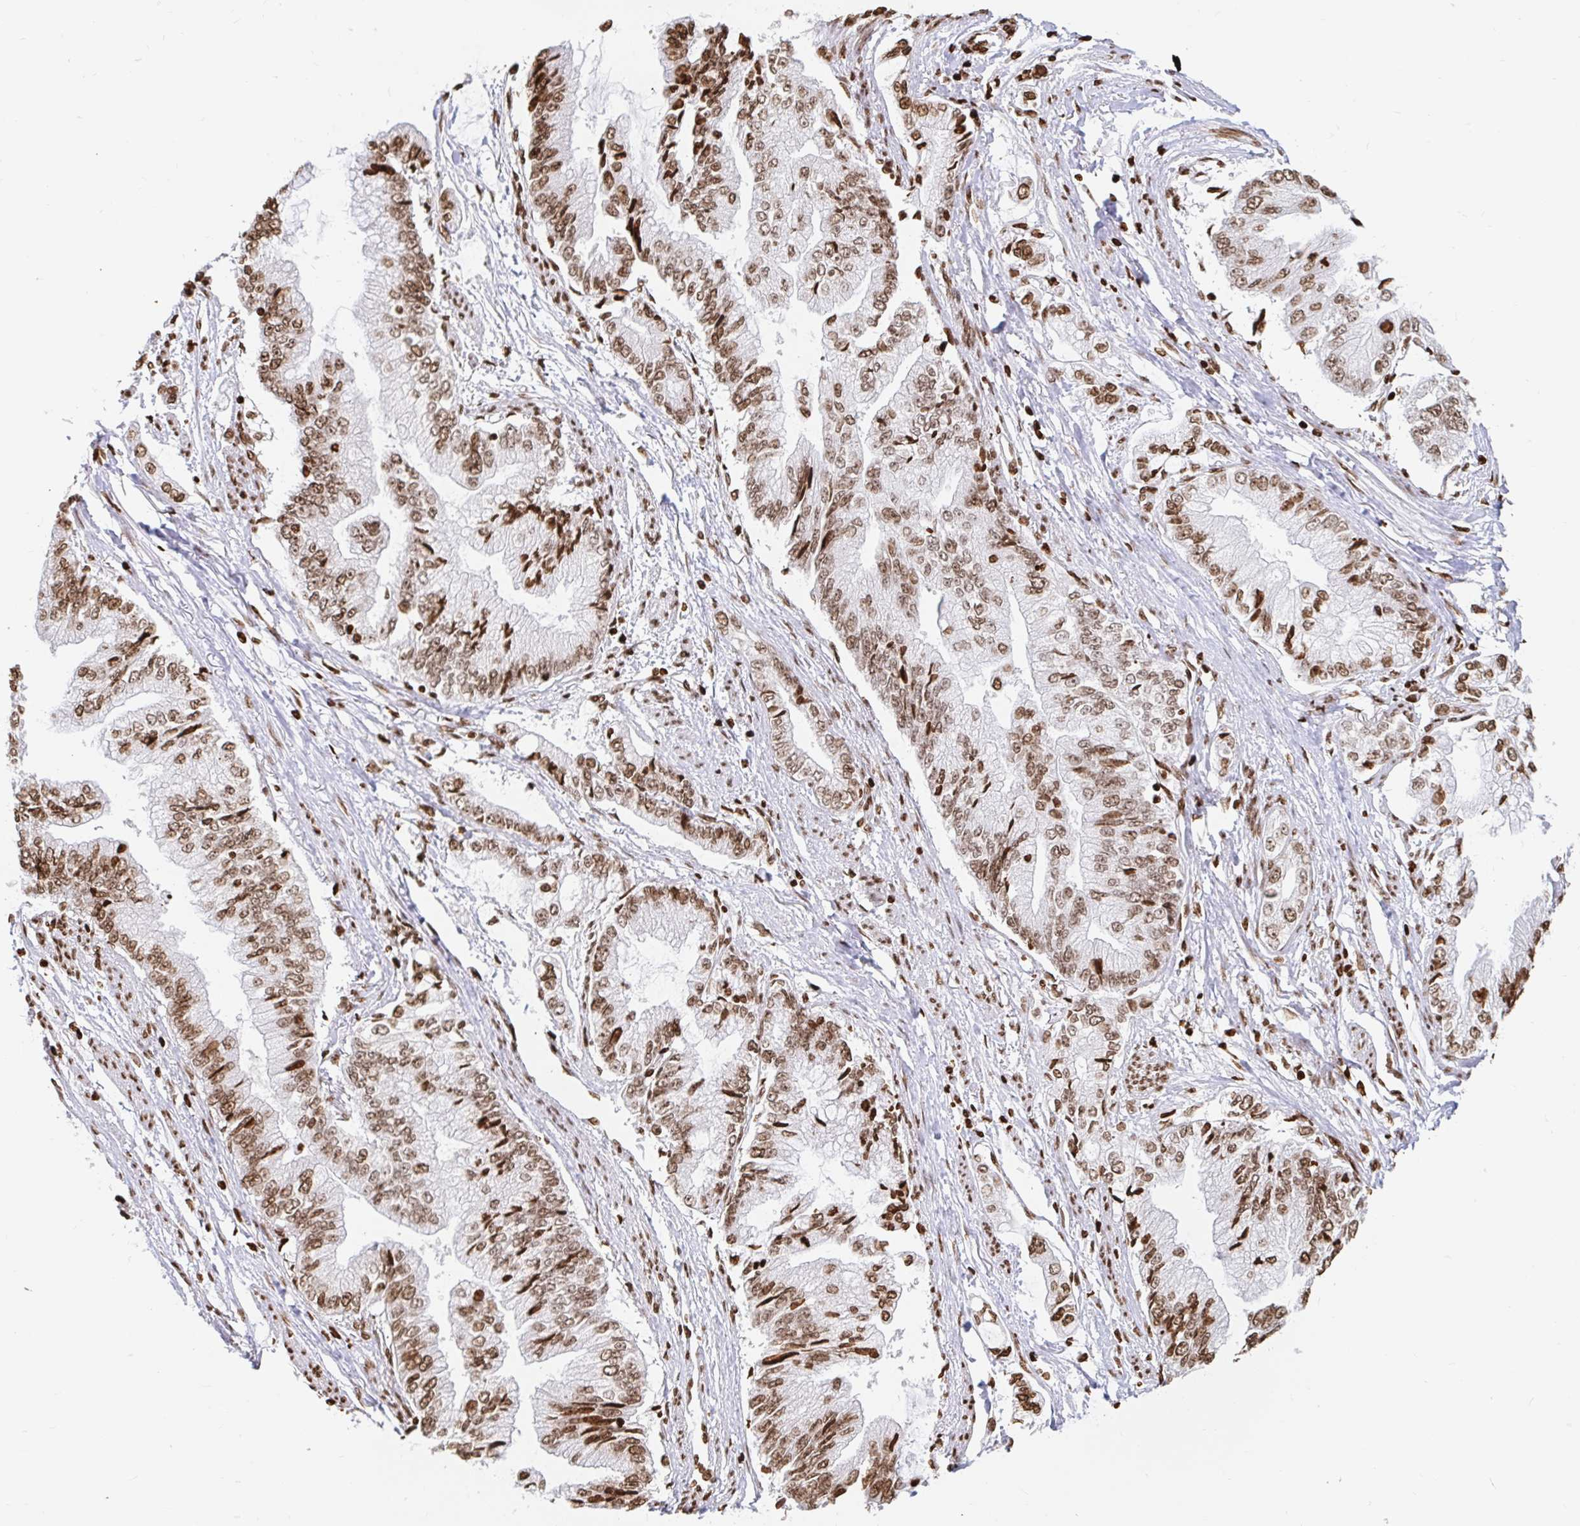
{"staining": {"intensity": "moderate", "quantity": ">75%", "location": "nuclear"}, "tissue": "stomach cancer", "cell_type": "Tumor cells", "image_type": "cancer", "snomed": [{"axis": "morphology", "description": "Adenocarcinoma, NOS"}, {"axis": "topography", "description": "Stomach, upper"}], "caption": "There is medium levels of moderate nuclear staining in tumor cells of stomach cancer (adenocarcinoma), as demonstrated by immunohistochemical staining (brown color).", "gene": "H2BC5", "patient": {"sex": "female", "age": 74}}